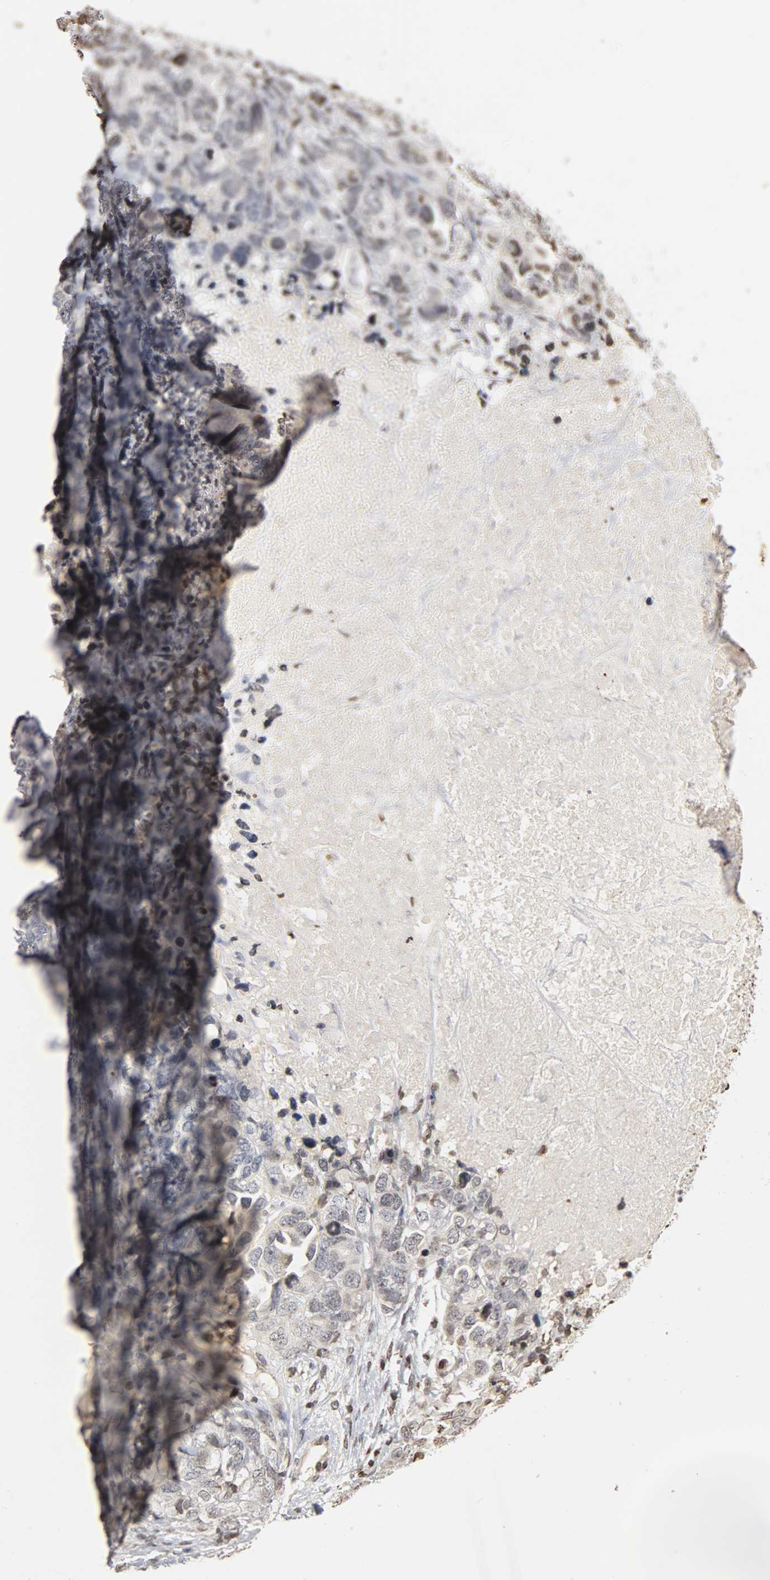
{"staining": {"intensity": "weak", "quantity": "<25%", "location": "nuclear"}, "tissue": "ovarian cancer", "cell_type": "Tumor cells", "image_type": "cancer", "snomed": [{"axis": "morphology", "description": "Cystadenocarcinoma, serous, NOS"}, {"axis": "topography", "description": "Ovary"}], "caption": "A high-resolution image shows IHC staining of ovarian serous cystadenocarcinoma, which demonstrates no significant positivity in tumor cells.", "gene": "ERCC2", "patient": {"sex": "female", "age": 82}}